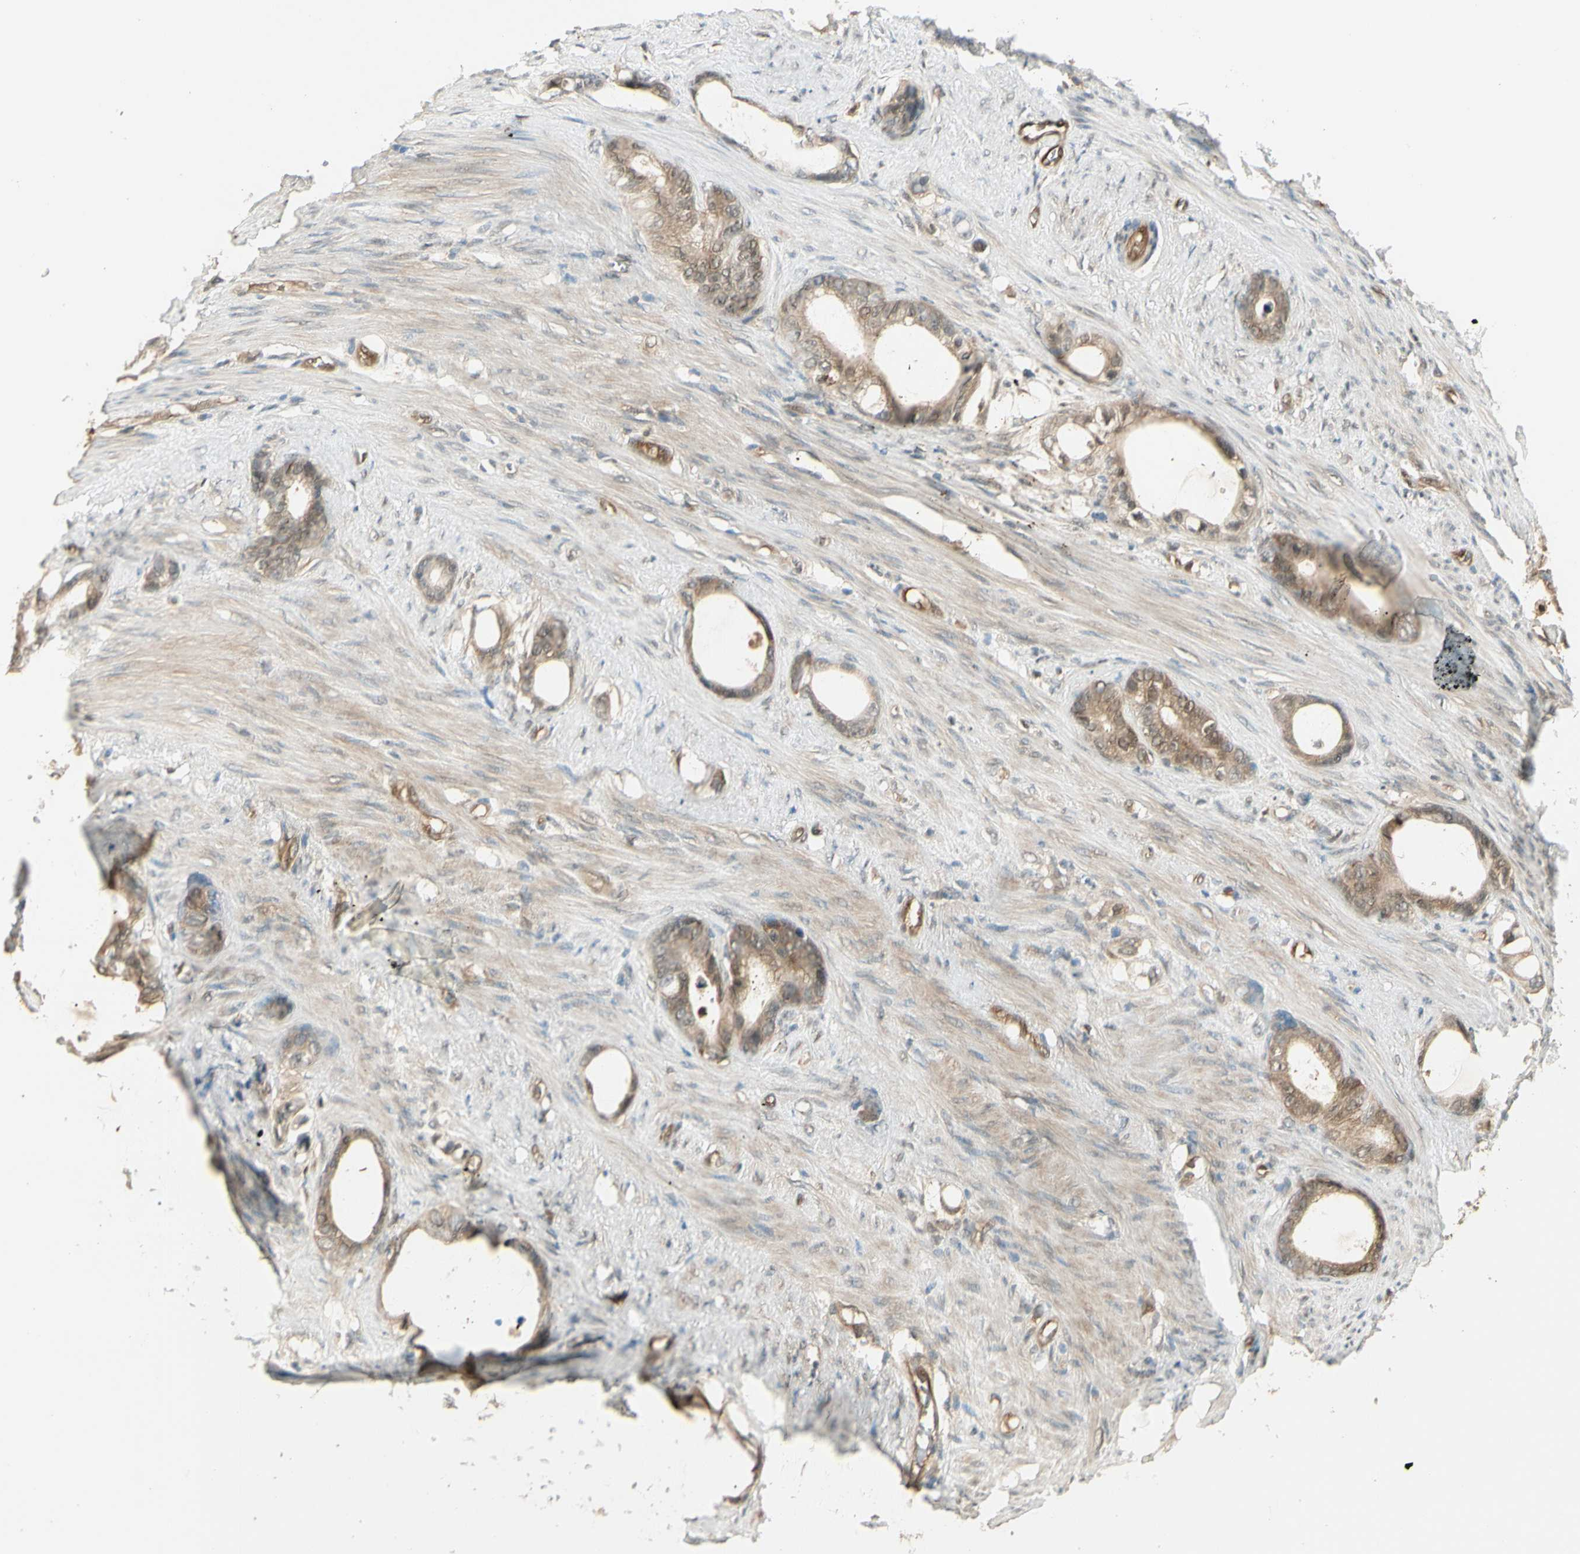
{"staining": {"intensity": "moderate", "quantity": ">75%", "location": "cytoplasmic/membranous"}, "tissue": "stomach cancer", "cell_type": "Tumor cells", "image_type": "cancer", "snomed": [{"axis": "morphology", "description": "Adenocarcinoma, NOS"}, {"axis": "topography", "description": "Stomach"}], "caption": "High-magnification brightfield microscopy of stomach adenocarcinoma stained with DAB (3,3'-diaminobenzidine) (brown) and counterstained with hematoxylin (blue). tumor cells exhibit moderate cytoplasmic/membranous positivity is identified in approximately>75% of cells. The protein of interest is stained brown, and the nuclei are stained in blue (DAB (3,3'-diaminobenzidine) IHC with brightfield microscopy, high magnification).", "gene": "SERPINB6", "patient": {"sex": "female", "age": 75}}